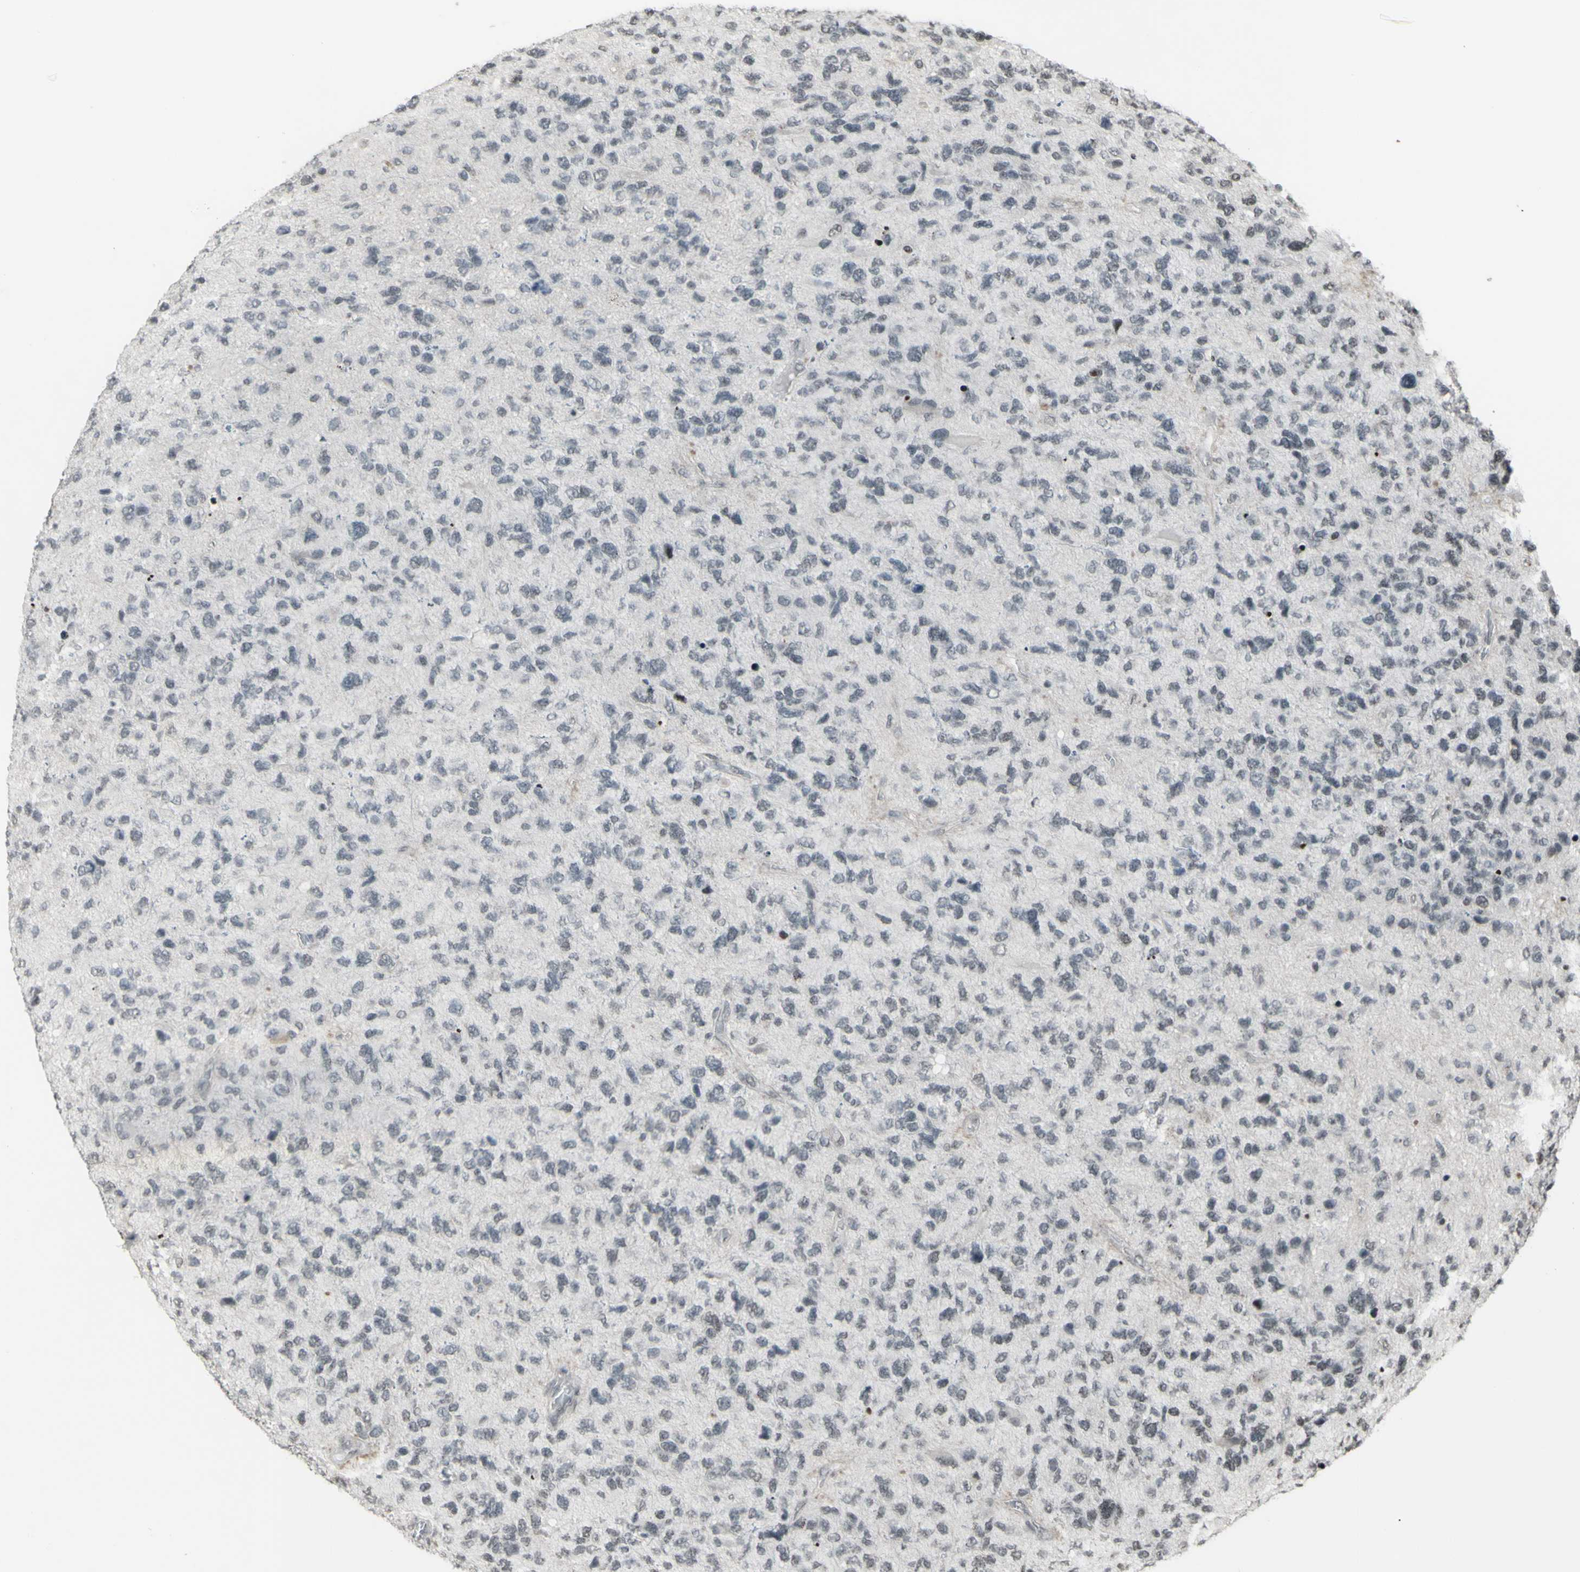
{"staining": {"intensity": "weak", "quantity": "<25%", "location": "nuclear"}, "tissue": "glioma", "cell_type": "Tumor cells", "image_type": "cancer", "snomed": [{"axis": "morphology", "description": "Glioma, malignant, High grade"}, {"axis": "topography", "description": "Brain"}], "caption": "IHC micrograph of malignant glioma (high-grade) stained for a protein (brown), which shows no staining in tumor cells.", "gene": "SUPT6H", "patient": {"sex": "female", "age": 58}}